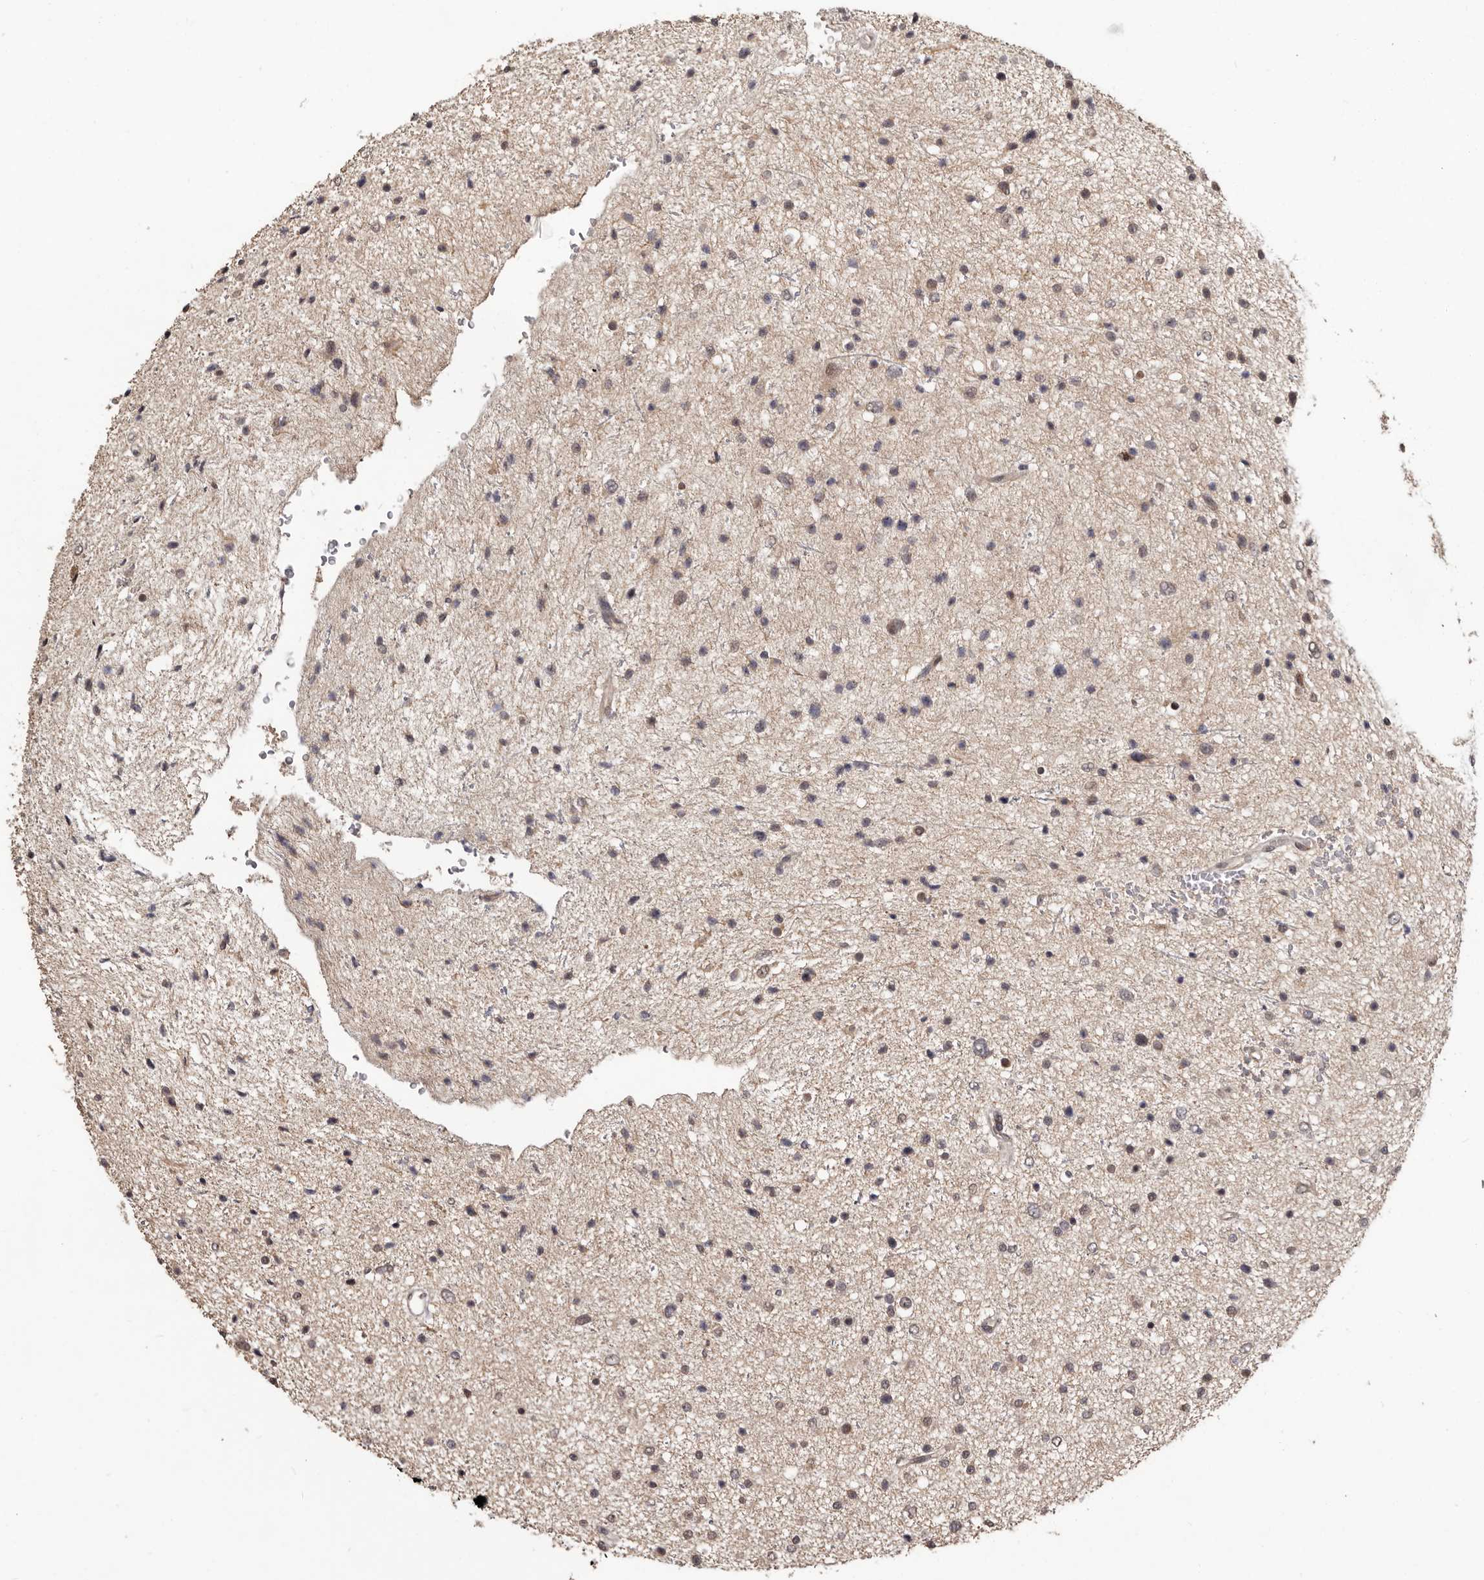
{"staining": {"intensity": "weak", "quantity": ">75%", "location": "cytoplasmic/membranous"}, "tissue": "glioma", "cell_type": "Tumor cells", "image_type": "cancer", "snomed": [{"axis": "morphology", "description": "Glioma, malignant, Low grade"}, {"axis": "topography", "description": "Brain"}], "caption": "A low amount of weak cytoplasmic/membranous staining is identified in about >75% of tumor cells in glioma tissue. The protein of interest is stained brown, and the nuclei are stained in blue (DAB (3,3'-diaminobenzidine) IHC with brightfield microscopy, high magnification).", "gene": "ZFP14", "patient": {"sex": "female", "age": 37}}